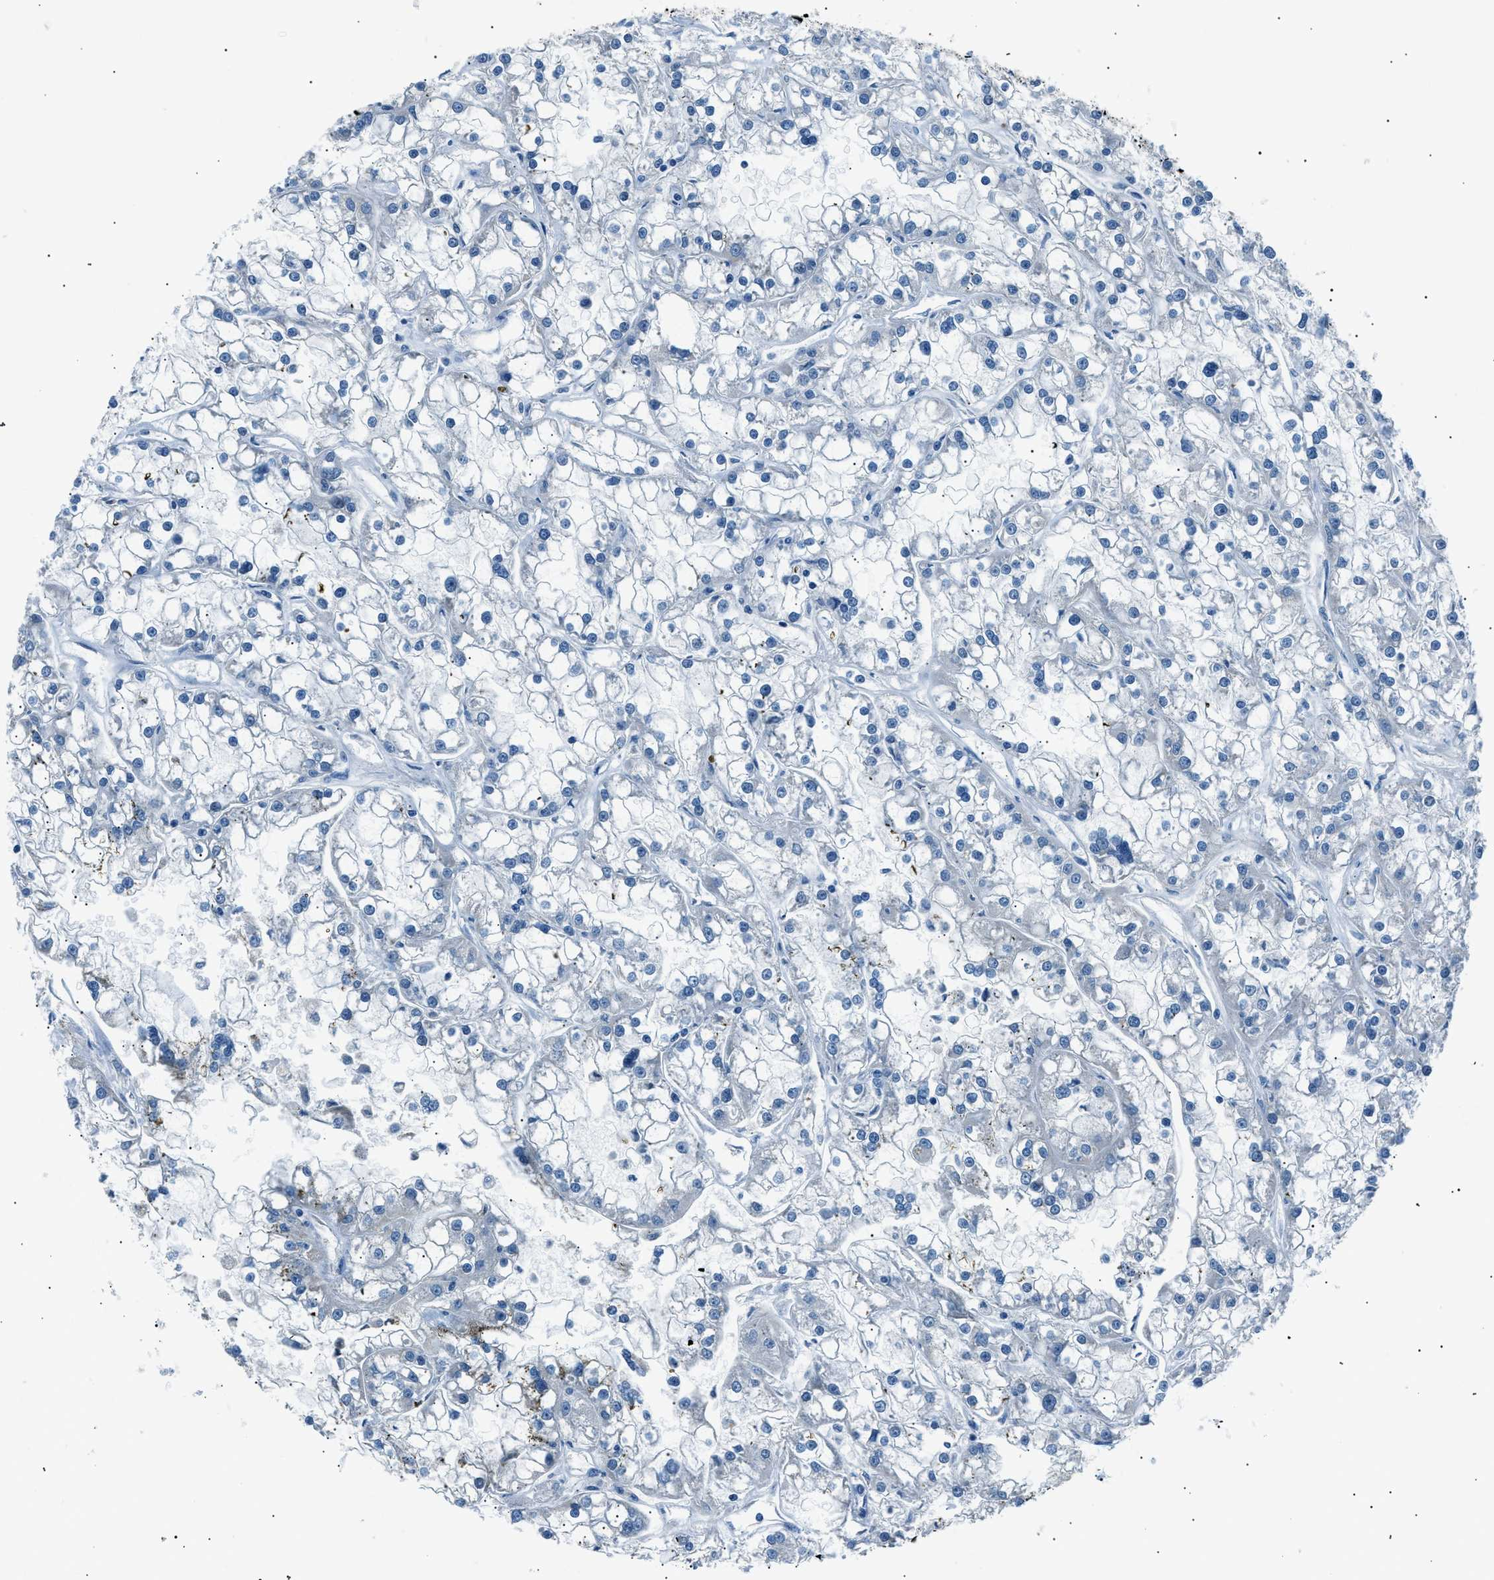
{"staining": {"intensity": "negative", "quantity": "none", "location": "none"}, "tissue": "renal cancer", "cell_type": "Tumor cells", "image_type": "cancer", "snomed": [{"axis": "morphology", "description": "Adenocarcinoma, NOS"}, {"axis": "topography", "description": "Kidney"}], "caption": "Adenocarcinoma (renal) was stained to show a protein in brown. There is no significant positivity in tumor cells.", "gene": "LRRC37B", "patient": {"sex": "female", "age": 52}}